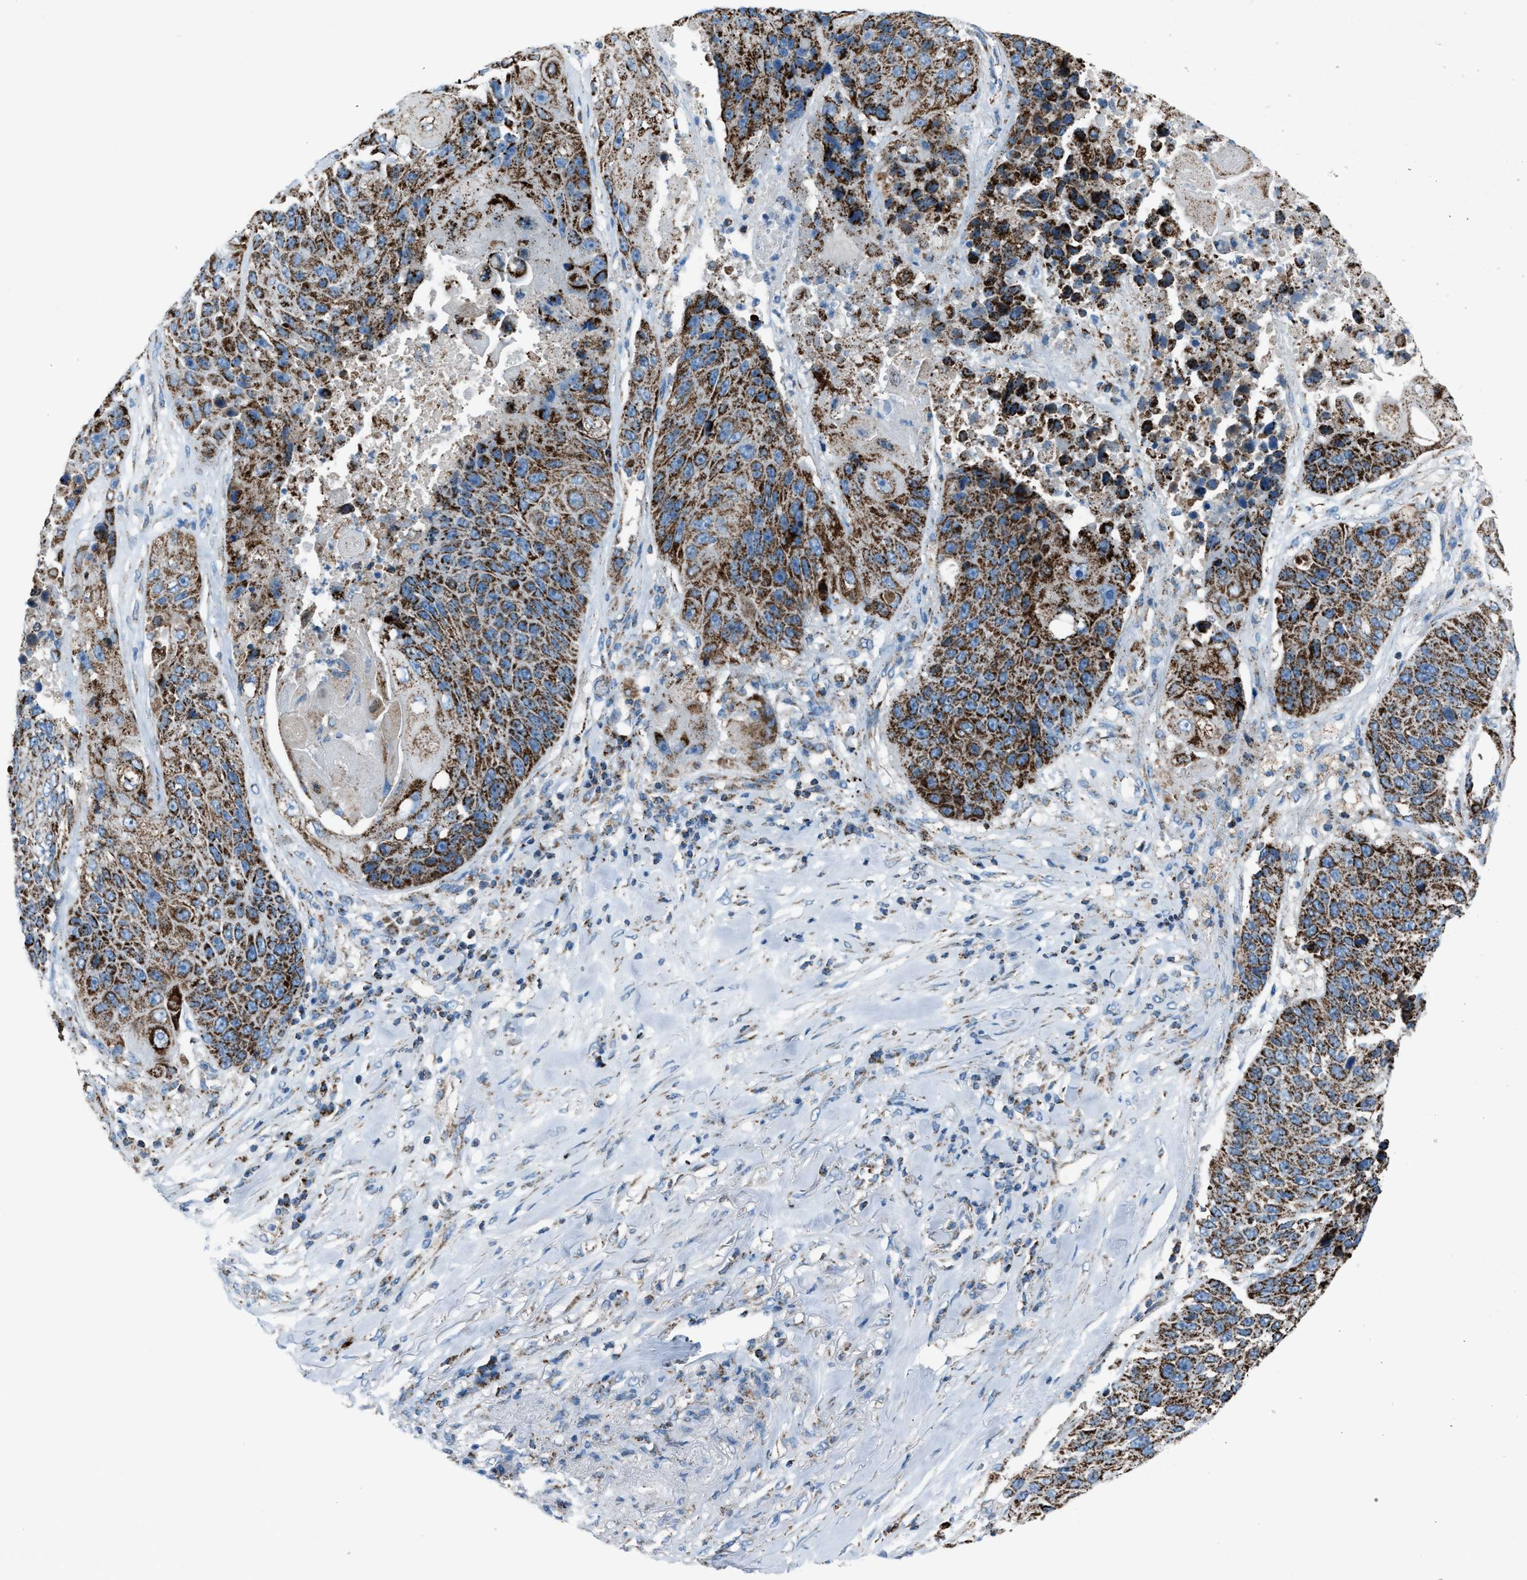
{"staining": {"intensity": "strong", "quantity": ">75%", "location": "cytoplasmic/membranous"}, "tissue": "lung cancer", "cell_type": "Tumor cells", "image_type": "cancer", "snomed": [{"axis": "morphology", "description": "Squamous cell carcinoma, NOS"}, {"axis": "topography", "description": "Lung"}], "caption": "Human lung cancer stained with a brown dye shows strong cytoplasmic/membranous positive positivity in about >75% of tumor cells.", "gene": "MDH2", "patient": {"sex": "male", "age": 61}}